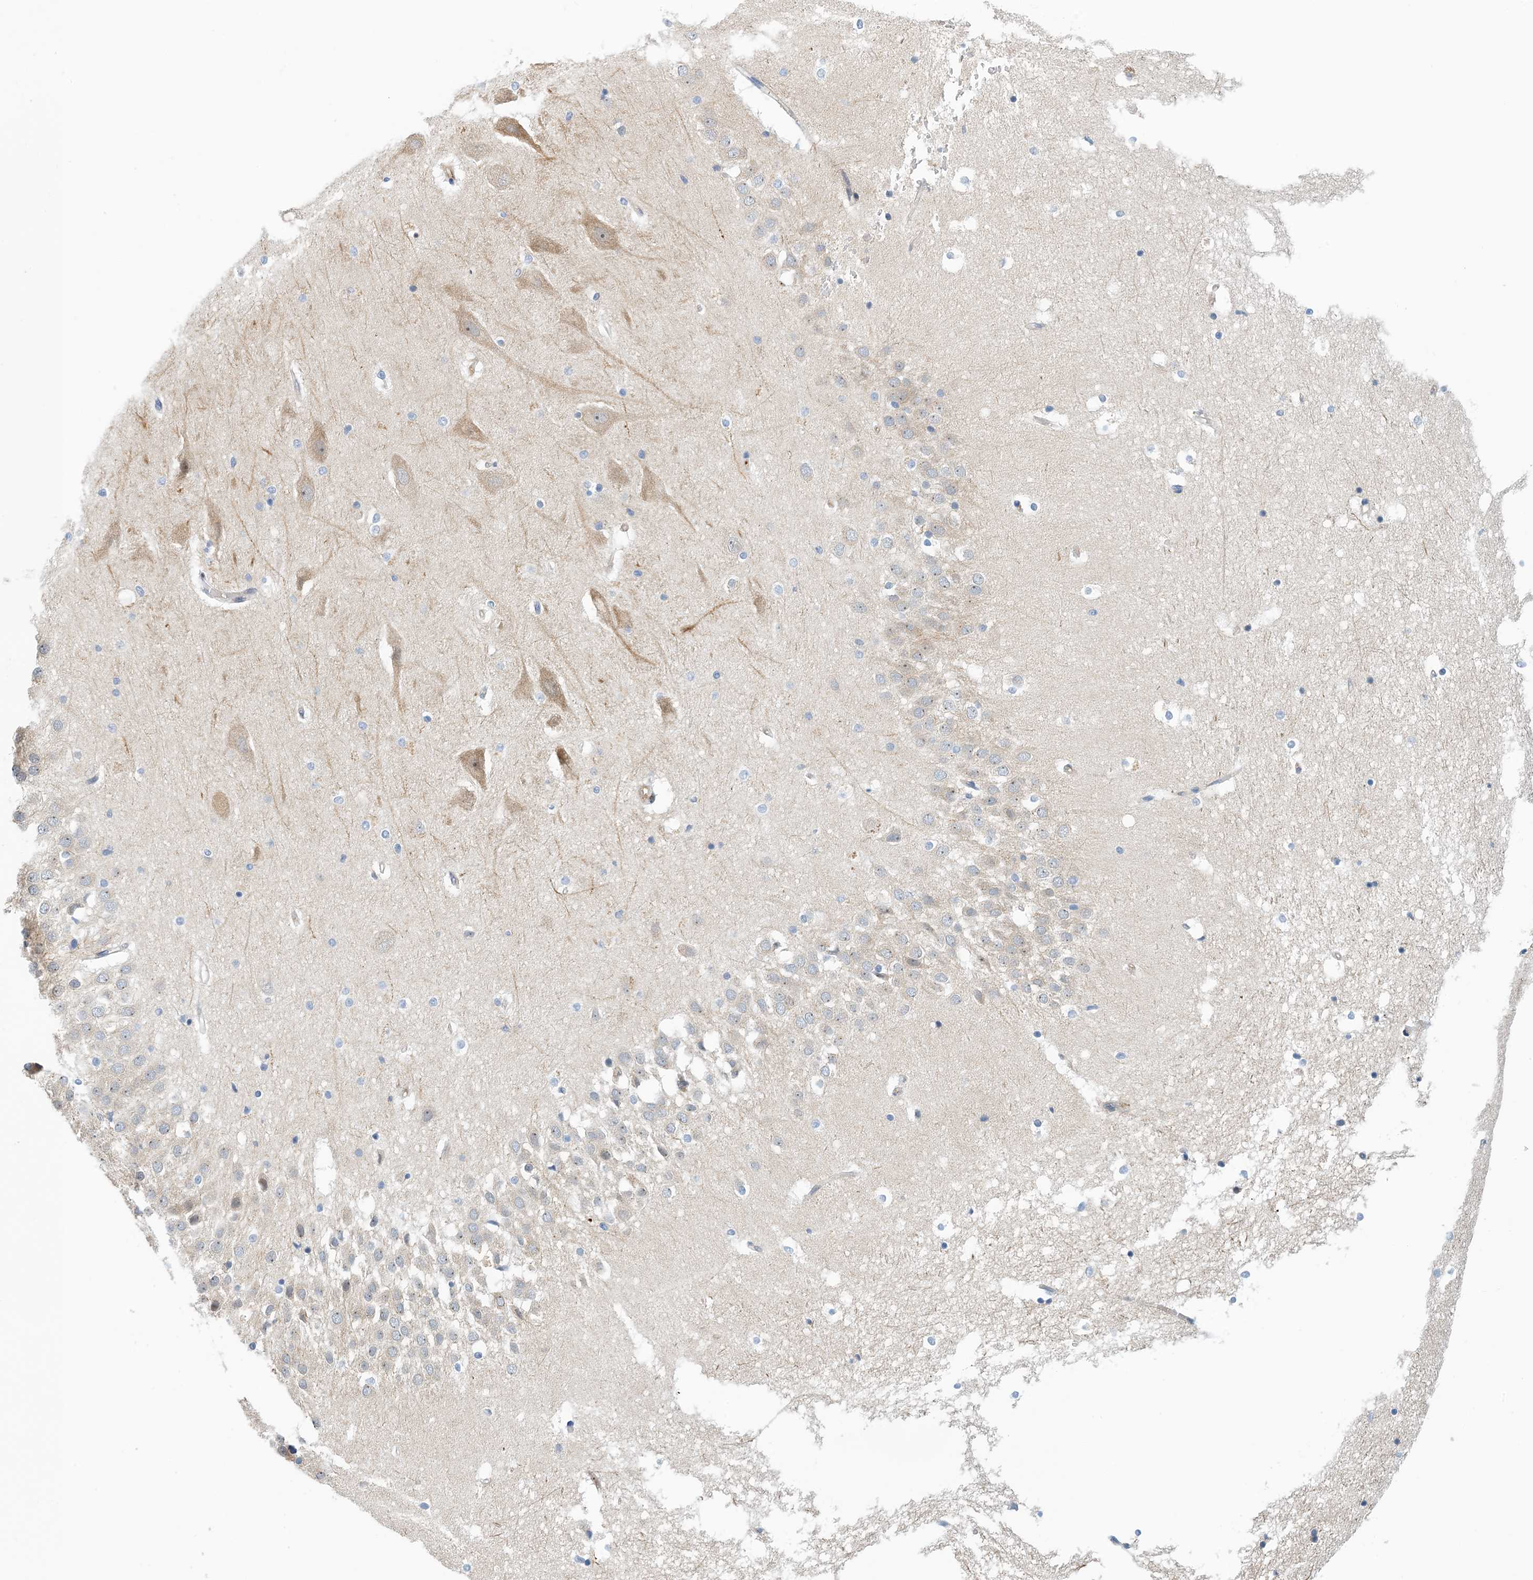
{"staining": {"intensity": "negative", "quantity": "none", "location": "none"}, "tissue": "hippocampus", "cell_type": "Glial cells", "image_type": "normal", "snomed": [{"axis": "morphology", "description": "Normal tissue, NOS"}, {"axis": "topography", "description": "Hippocampus"}], "caption": "IHC micrograph of unremarkable hippocampus stained for a protein (brown), which shows no staining in glial cells. (DAB (3,3'-diaminobenzidine) immunohistochemistry (IHC), high magnification).", "gene": "PCDHA2", "patient": {"sex": "female", "age": 52}}